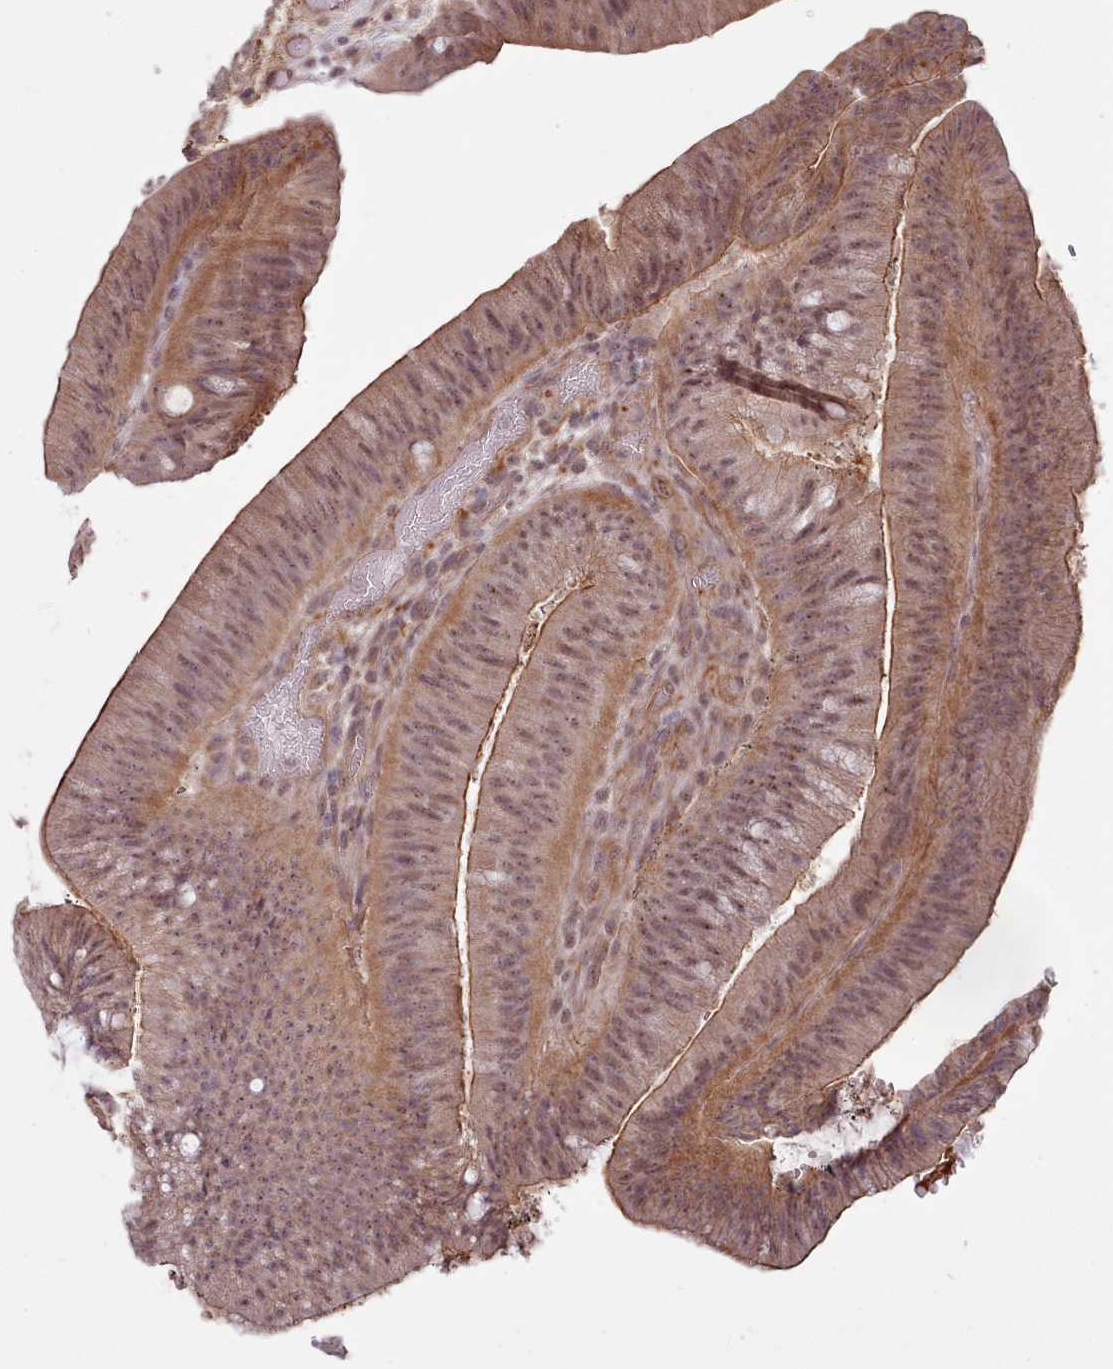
{"staining": {"intensity": "moderate", "quantity": ">75%", "location": "cytoplasmic/membranous,nuclear"}, "tissue": "colorectal cancer", "cell_type": "Tumor cells", "image_type": "cancer", "snomed": [{"axis": "morphology", "description": "Adenocarcinoma, NOS"}, {"axis": "topography", "description": "Colon"}], "caption": "Approximately >75% of tumor cells in human colorectal cancer reveal moderate cytoplasmic/membranous and nuclear protein positivity as visualized by brown immunohistochemical staining.", "gene": "ZC3H13", "patient": {"sex": "female", "age": 43}}